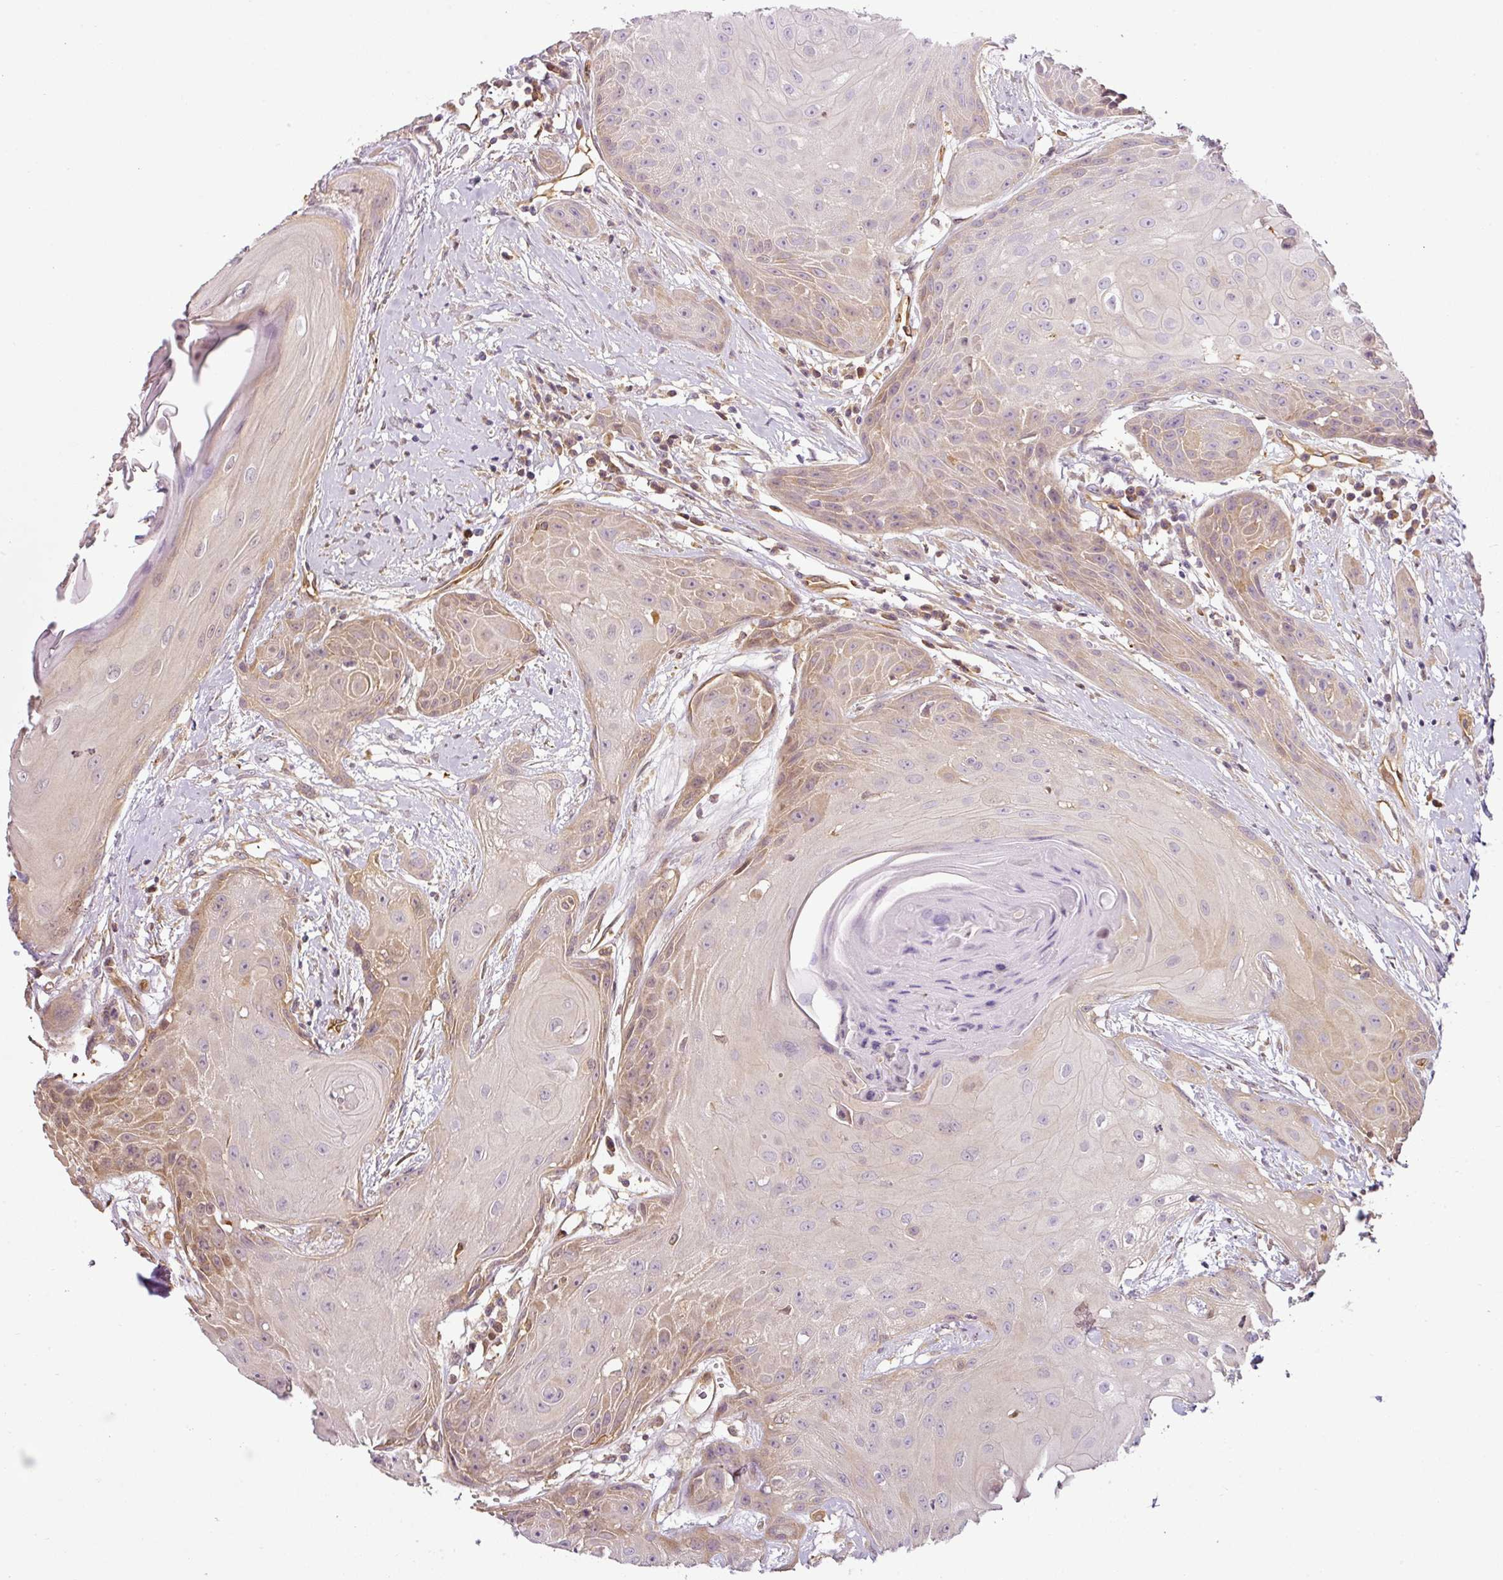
{"staining": {"intensity": "weak", "quantity": "<25%", "location": "cytoplasmic/membranous"}, "tissue": "head and neck cancer", "cell_type": "Tumor cells", "image_type": "cancer", "snomed": [{"axis": "morphology", "description": "Squamous cell carcinoma, NOS"}, {"axis": "topography", "description": "Head-Neck"}], "caption": "An IHC image of head and neck squamous cell carcinoma is shown. There is no staining in tumor cells of head and neck squamous cell carcinoma.", "gene": "ANKRD18A", "patient": {"sex": "female", "age": 73}}